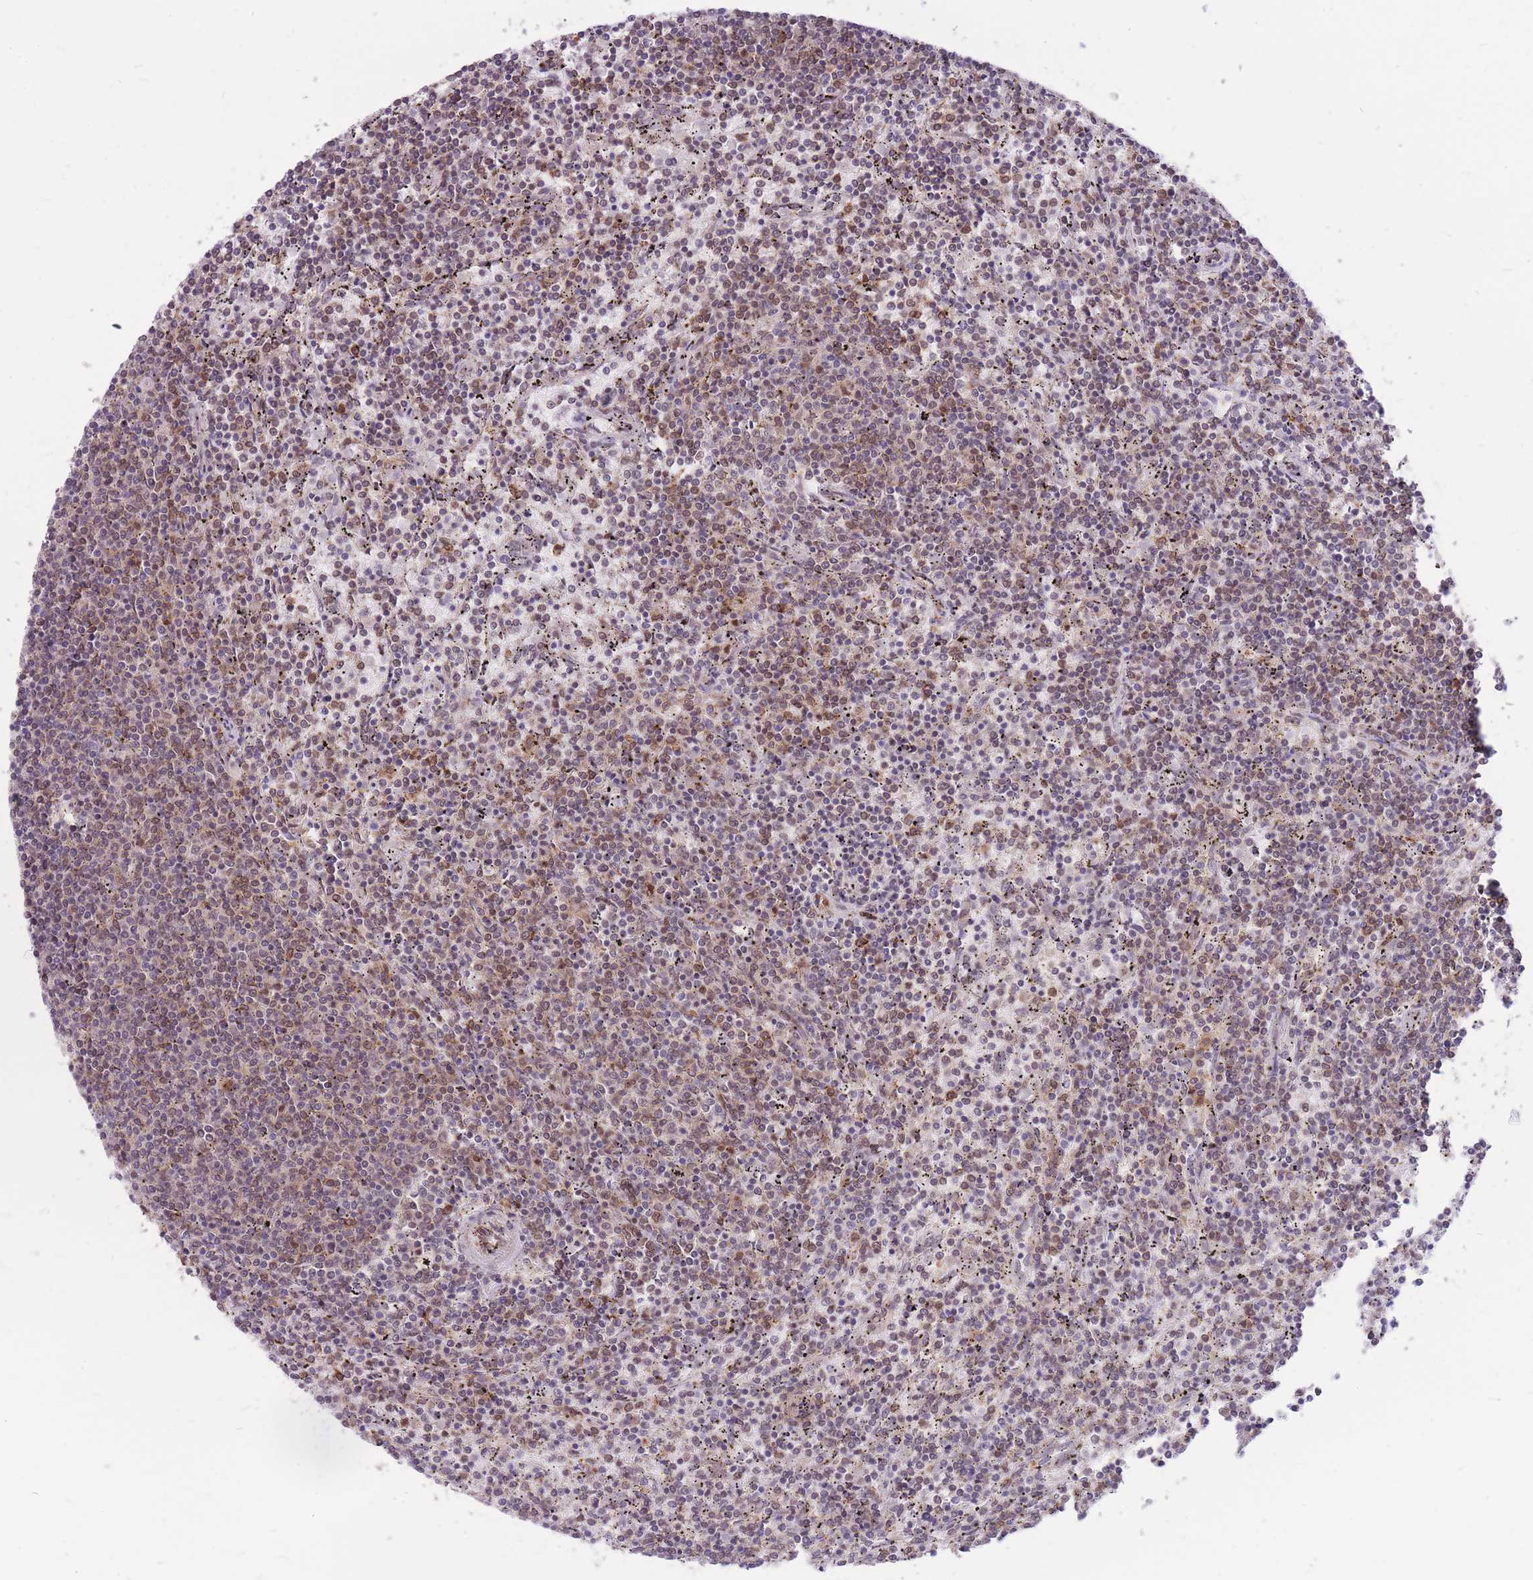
{"staining": {"intensity": "weak", "quantity": "25%-75%", "location": "cytoplasmic/membranous"}, "tissue": "lymphoma", "cell_type": "Tumor cells", "image_type": "cancer", "snomed": [{"axis": "morphology", "description": "Malignant lymphoma, non-Hodgkin's type, Low grade"}, {"axis": "topography", "description": "Spleen"}], "caption": "Tumor cells display low levels of weak cytoplasmic/membranous positivity in about 25%-75% of cells in human low-grade malignant lymphoma, non-Hodgkin's type.", "gene": "TCF20", "patient": {"sex": "female", "age": 50}}